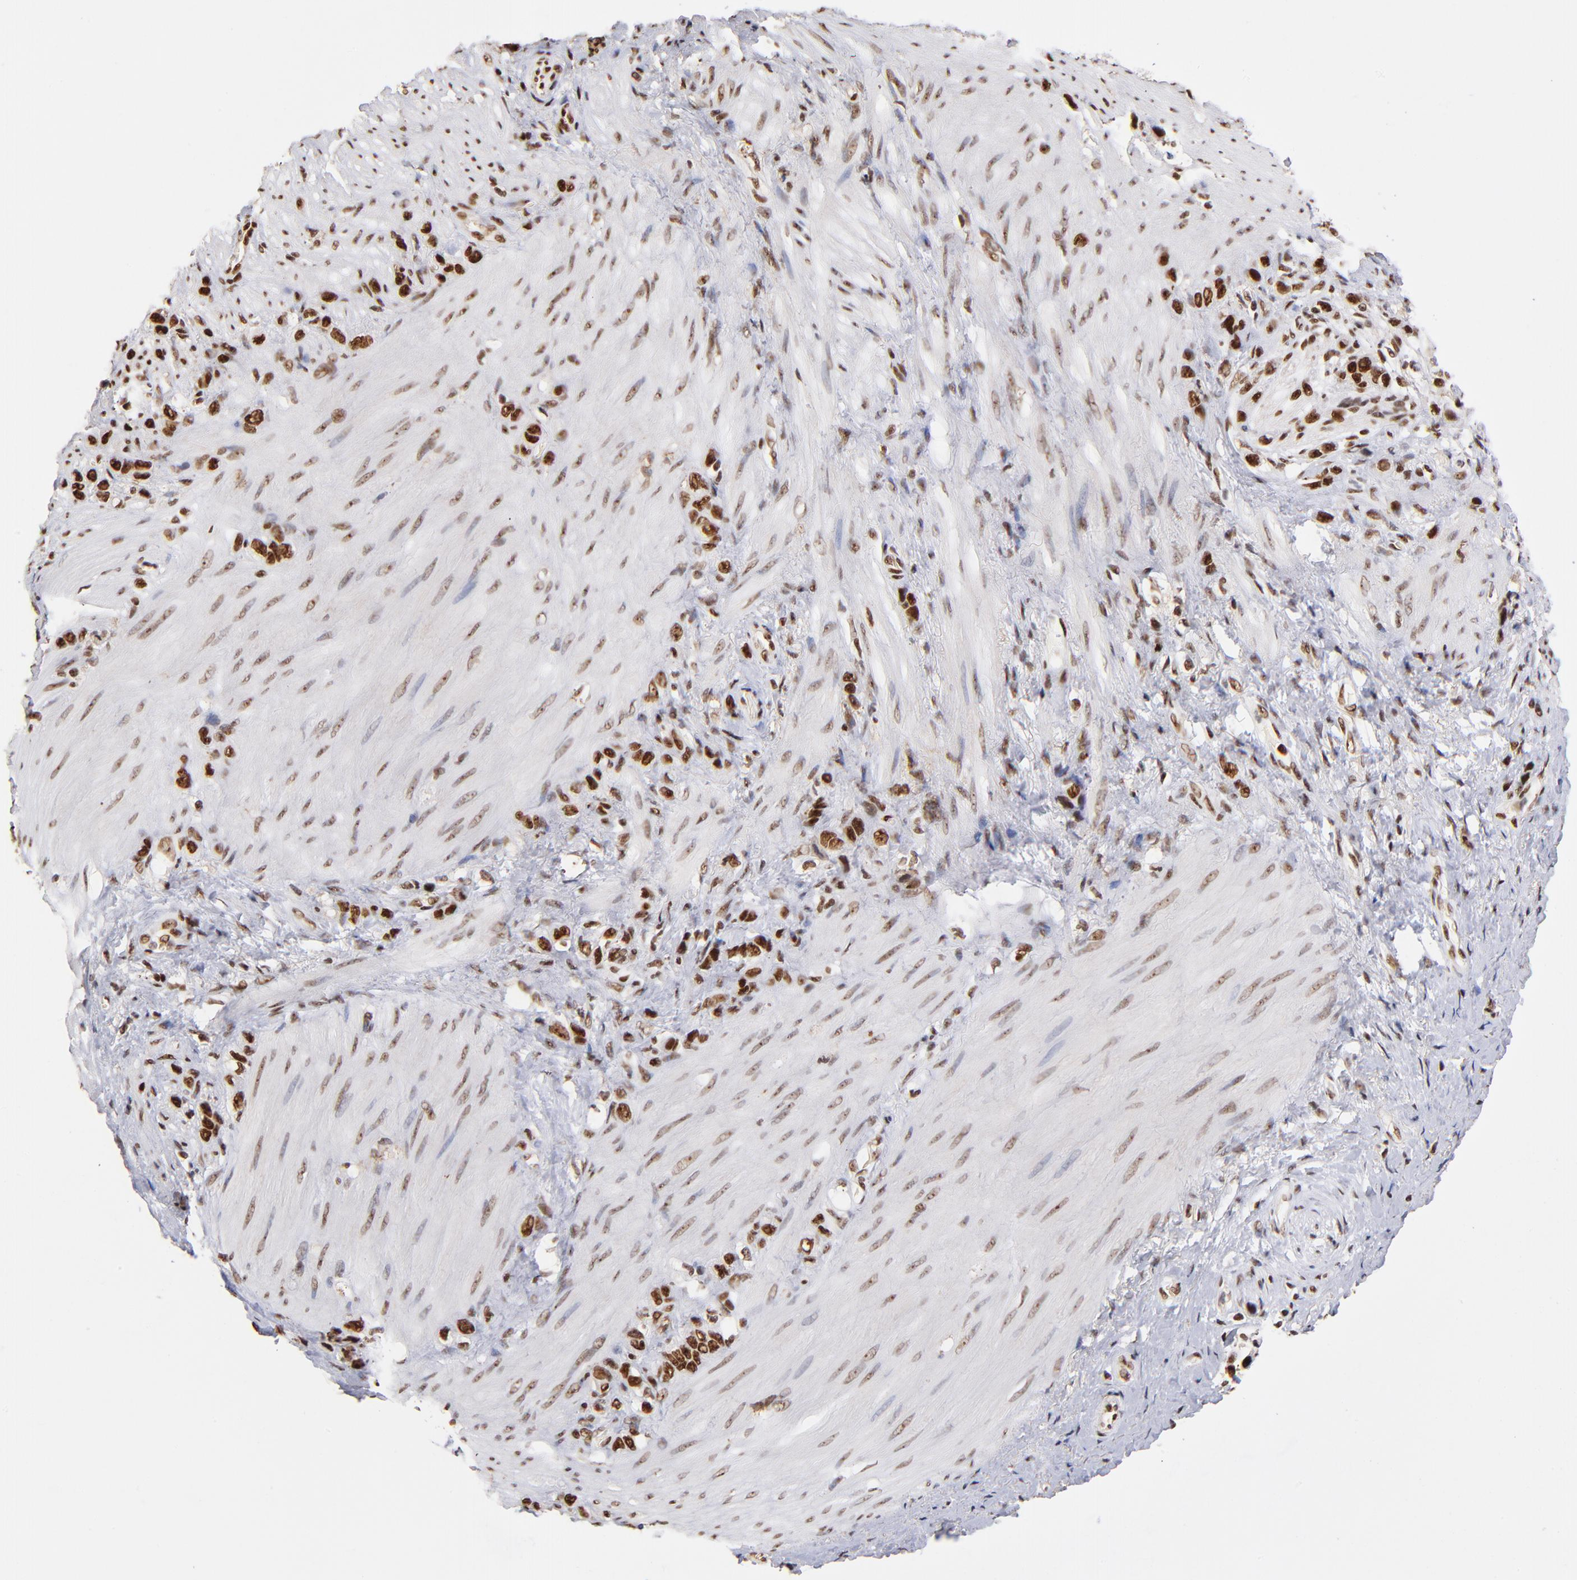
{"staining": {"intensity": "strong", "quantity": ">75%", "location": "nuclear"}, "tissue": "stomach cancer", "cell_type": "Tumor cells", "image_type": "cancer", "snomed": [{"axis": "morphology", "description": "Normal tissue, NOS"}, {"axis": "morphology", "description": "Adenocarcinoma, NOS"}, {"axis": "morphology", "description": "Adenocarcinoma, High grade"}, {"axis": "topography", "description": "Stomach, upper"}, {"axis": "topography", "description": "Stomach"}], "caption": "The histopathology image demonstrates immunohistochemical staining of stomach cancer. There is strong nuclear expression is appreciated in about >75% of tumor cells. The protein of interest is shown in brown color, while the nuclei are stained blue.", "gene": "ZNF146", "patient": {"sex": "female", "age": 65}}